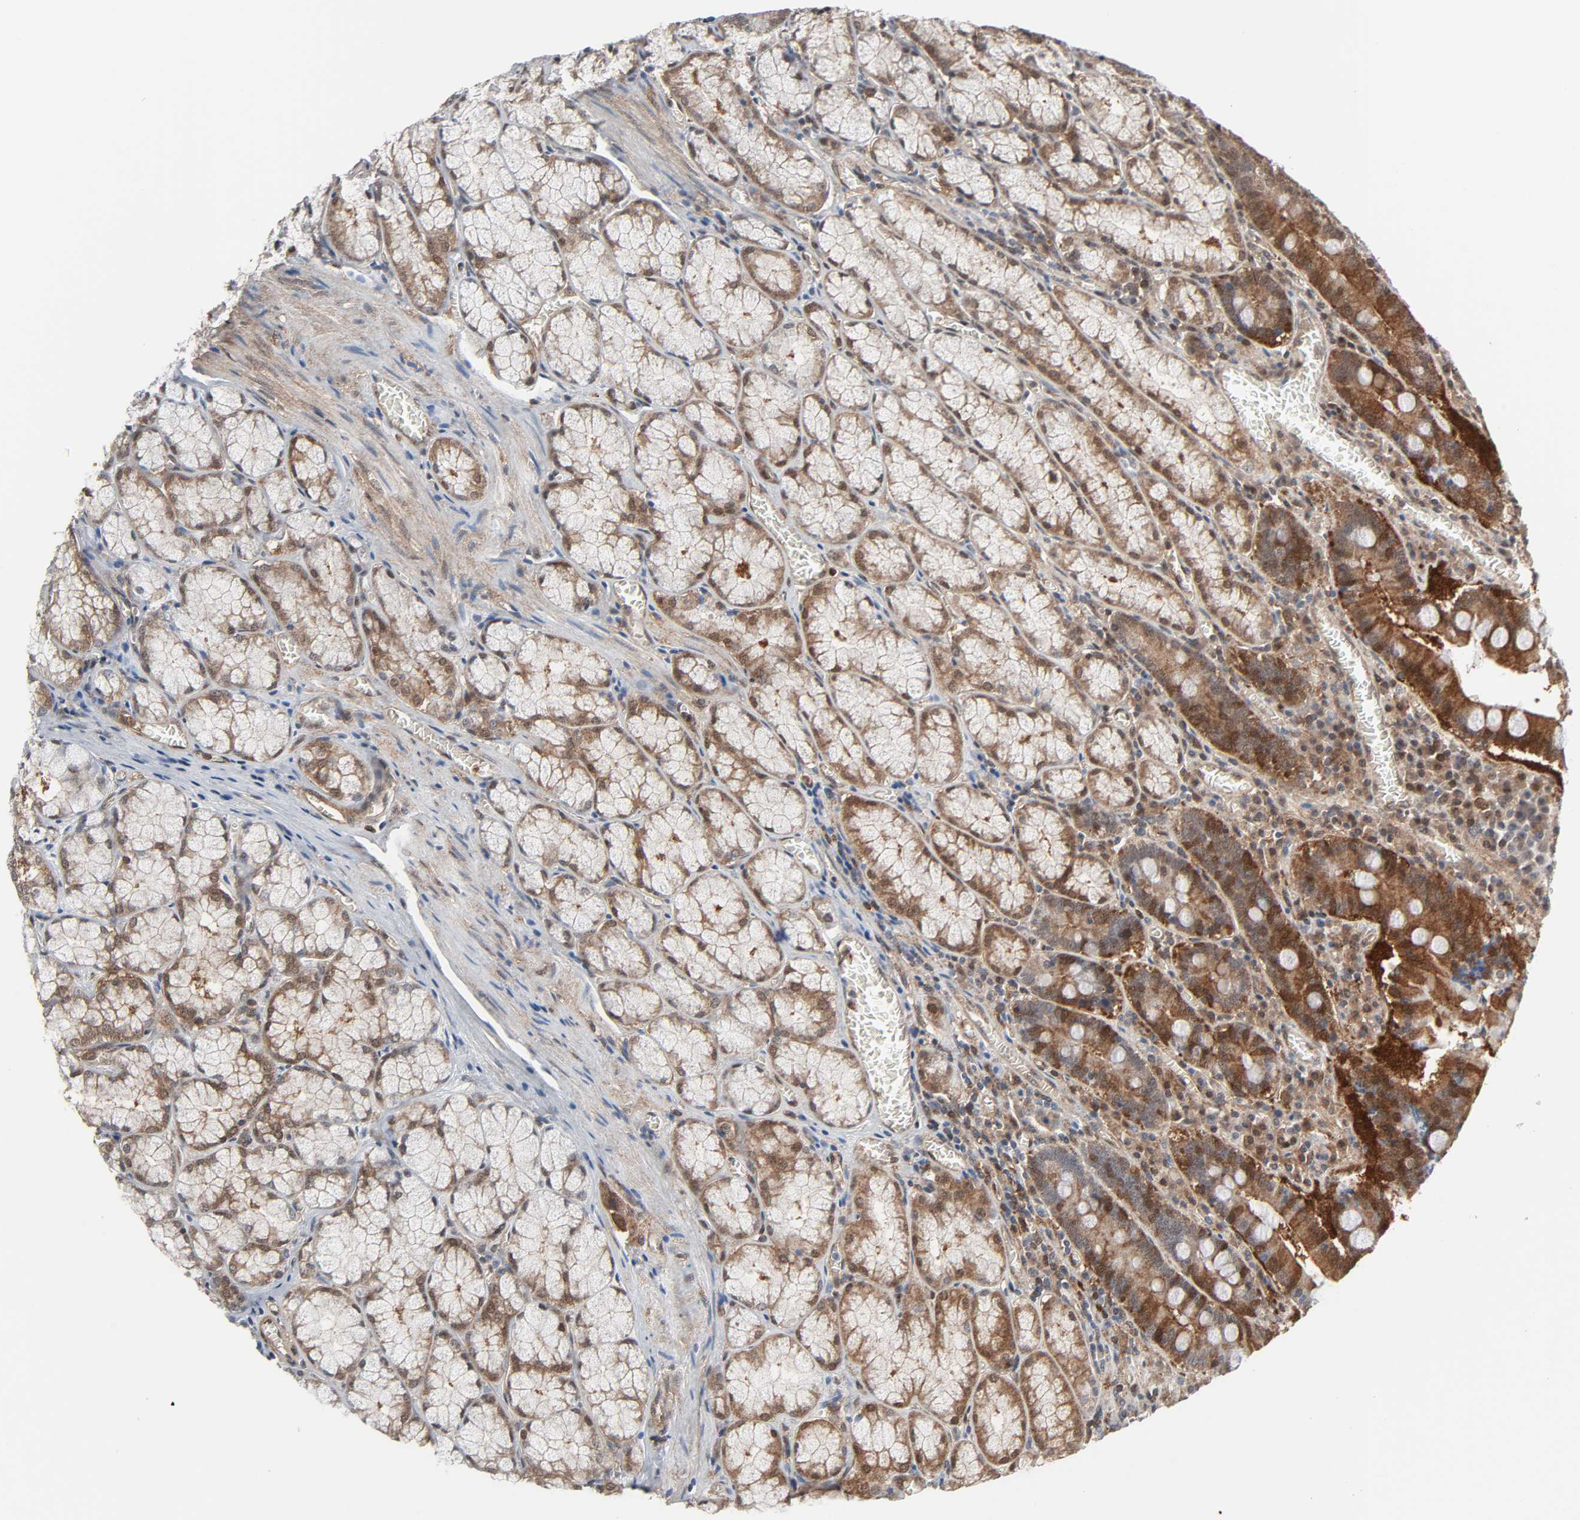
{"staining": {"intensity": "moderate", "quantity": ">75%", "location": "cytoplasmic/membranous"}, "tissue": "stomach", "cell_type": "Glandular cells", "image_type": "normal", "snomed": [{"axis": "morphology", "description": "Normal tissue, NOS"}, {"axis": "topography", "description": "Stomach, lower"}], "caption": "Stomach stained with immunohistochemistry reveals moderate cytoplasmic/membranous expression in about >75% of glandular cells.", "gene": "GSK3A", "patient": {"sex": "male", "age": 56}}